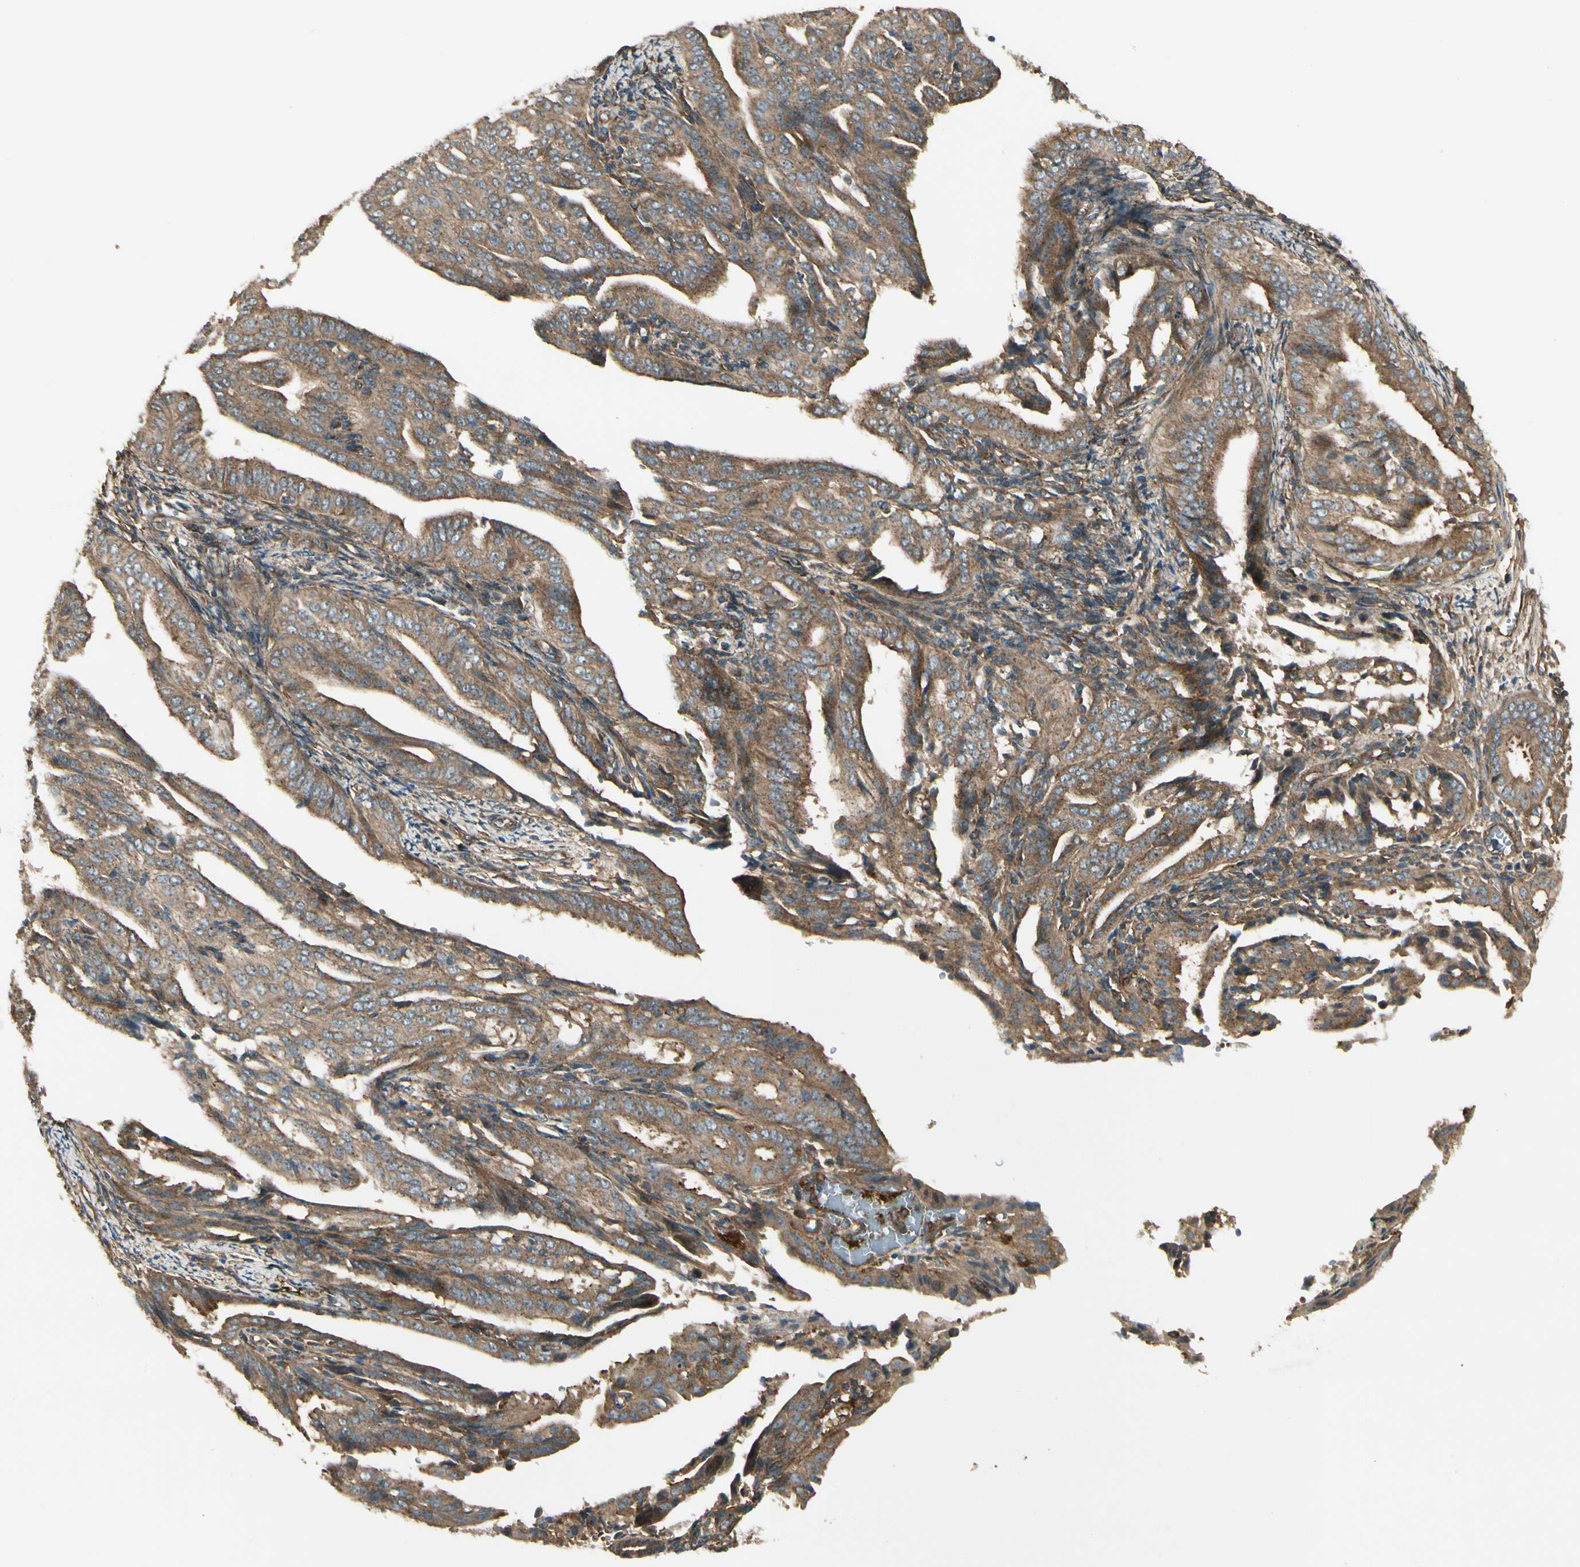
{"staining": {"intensity": "moderate", "quantity": ">75%", "location": "cytoplasmic/membranous"}, "tissue": "endometrial cancer", "cell_type": "Tumor cells", "image_type": "cancer", "snomed": [{"axis": "morphology", "description": "Adenocarcinoma, NOS"}, {"axis": "topography", "description": "Endometrium"}], "caption": "This is a micrograph of immunohistochemistry staining of endometrial adenocarcinoma, which shows moderate expression in the cytoplasmic/membranous of tumor cells.", "gene": "FKBP15", "patient": {"sex": "female", "age": 58}}